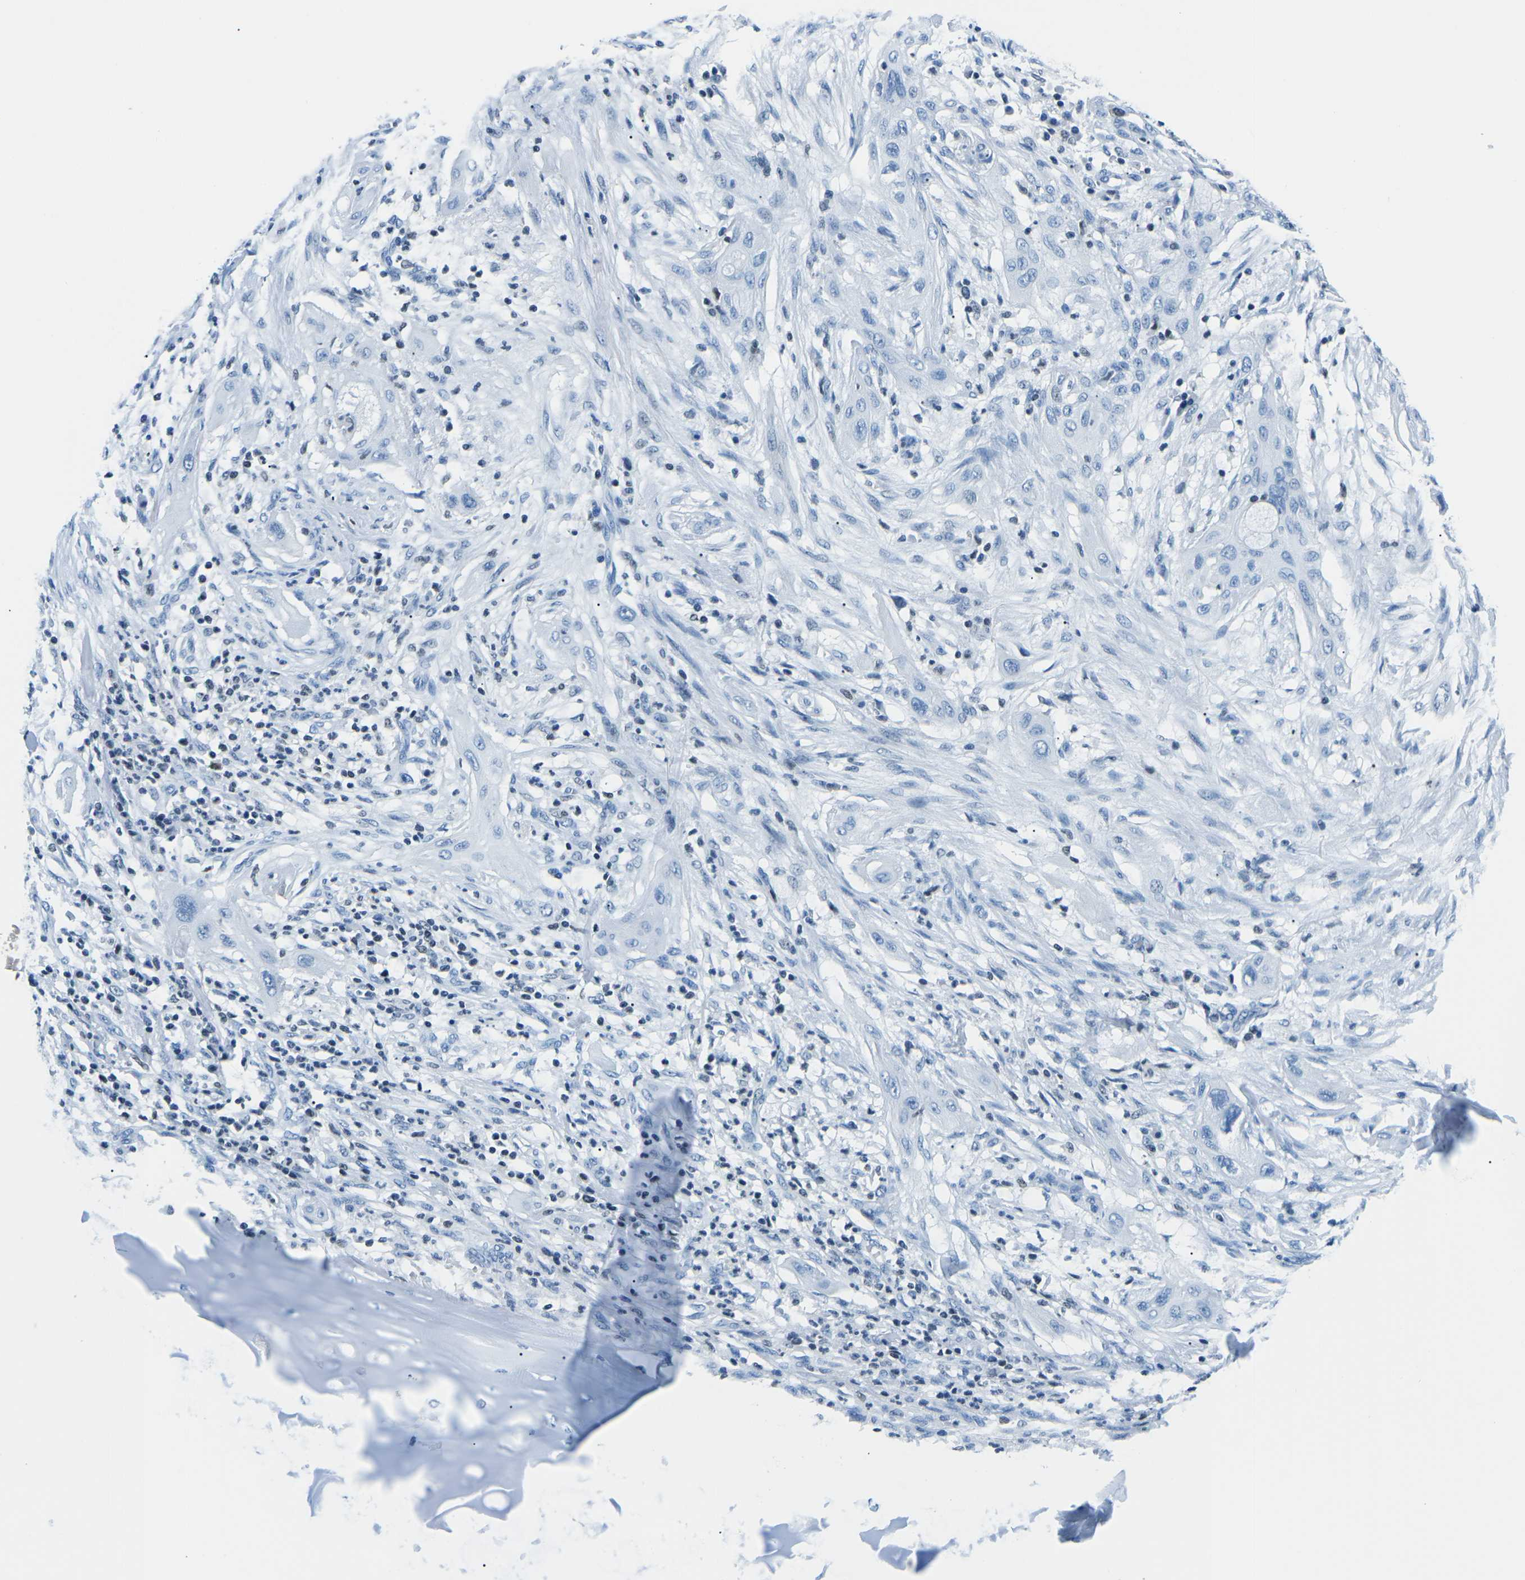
{"staining": {"intensity": "negative", "quantity": "none", "location": "none"}, "tissue": "lung cancer", "cell_type": "Tumor cells", "image_type": "cancer", "snomed": [{"axis": "morphology", "description": "Squamous cell carcinoma, NOS"}, {"axis": "topography", "description": "Lung"}], "caption": "Protein analysis of lung cancer reveals no significant expression in tumor cells.", "gene": "CELF2", "patient": {"sex": "female", "age": 47}}